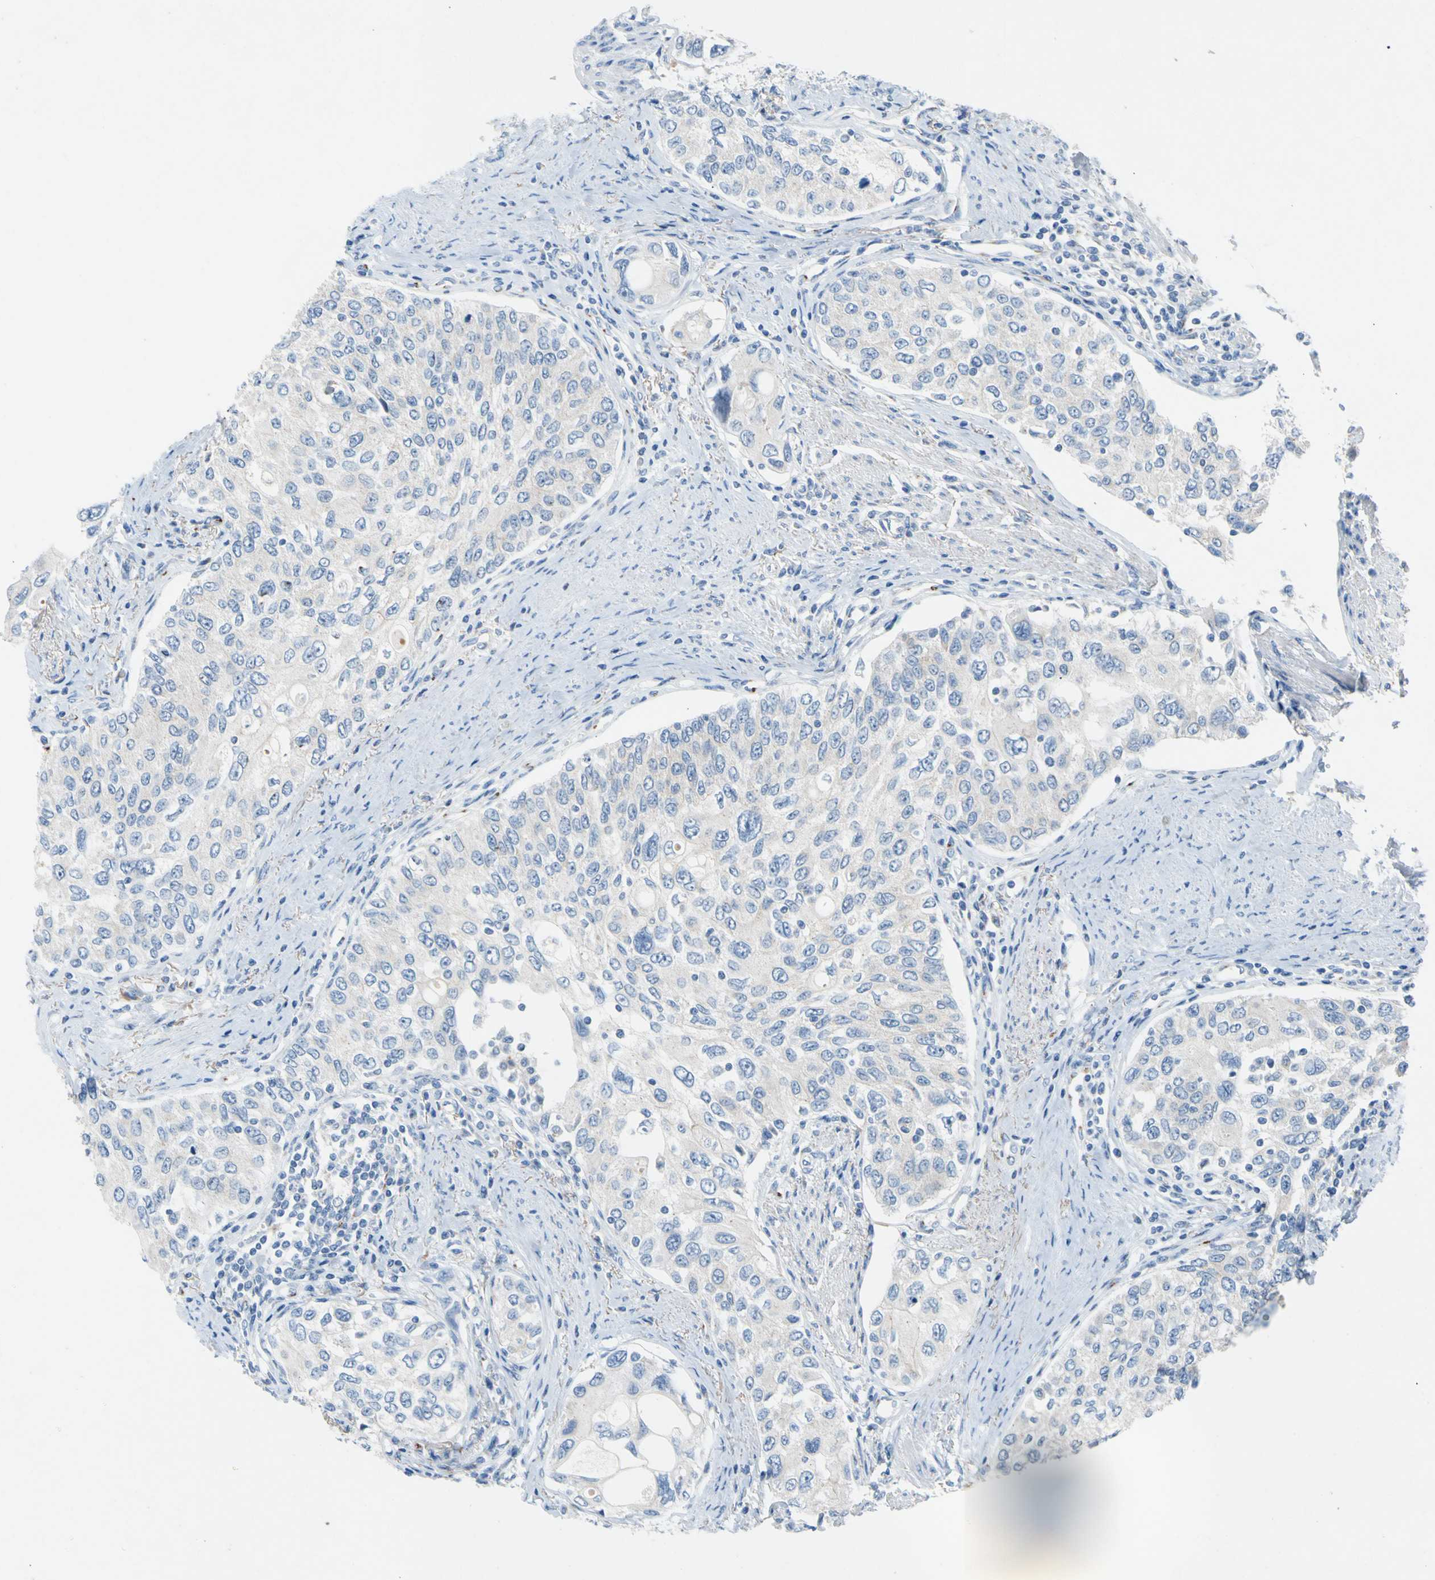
{"staining": {"intensity": "negative", "quantity": "none", "location": "none"}, "tissue": "urothelial cancer", "cell_type": "Tumor cells", "image_type": "cancer", "snomed": [{"axis": "morphology", "description": "Urothelial carcinoma, High grade"}, {"axis": "topography", "description": "Urinary bladder"}], "caption": "Tumor cells show no significant protein staining in high-grade urothelial carcinoma. Brightfield microscopy of immunohistochemistry stained with DAB (brown) and hematoxylin (blue), captured at high magnification.", "gene": "GASK1B", "patient": {"sex": "female", "age": 56}}